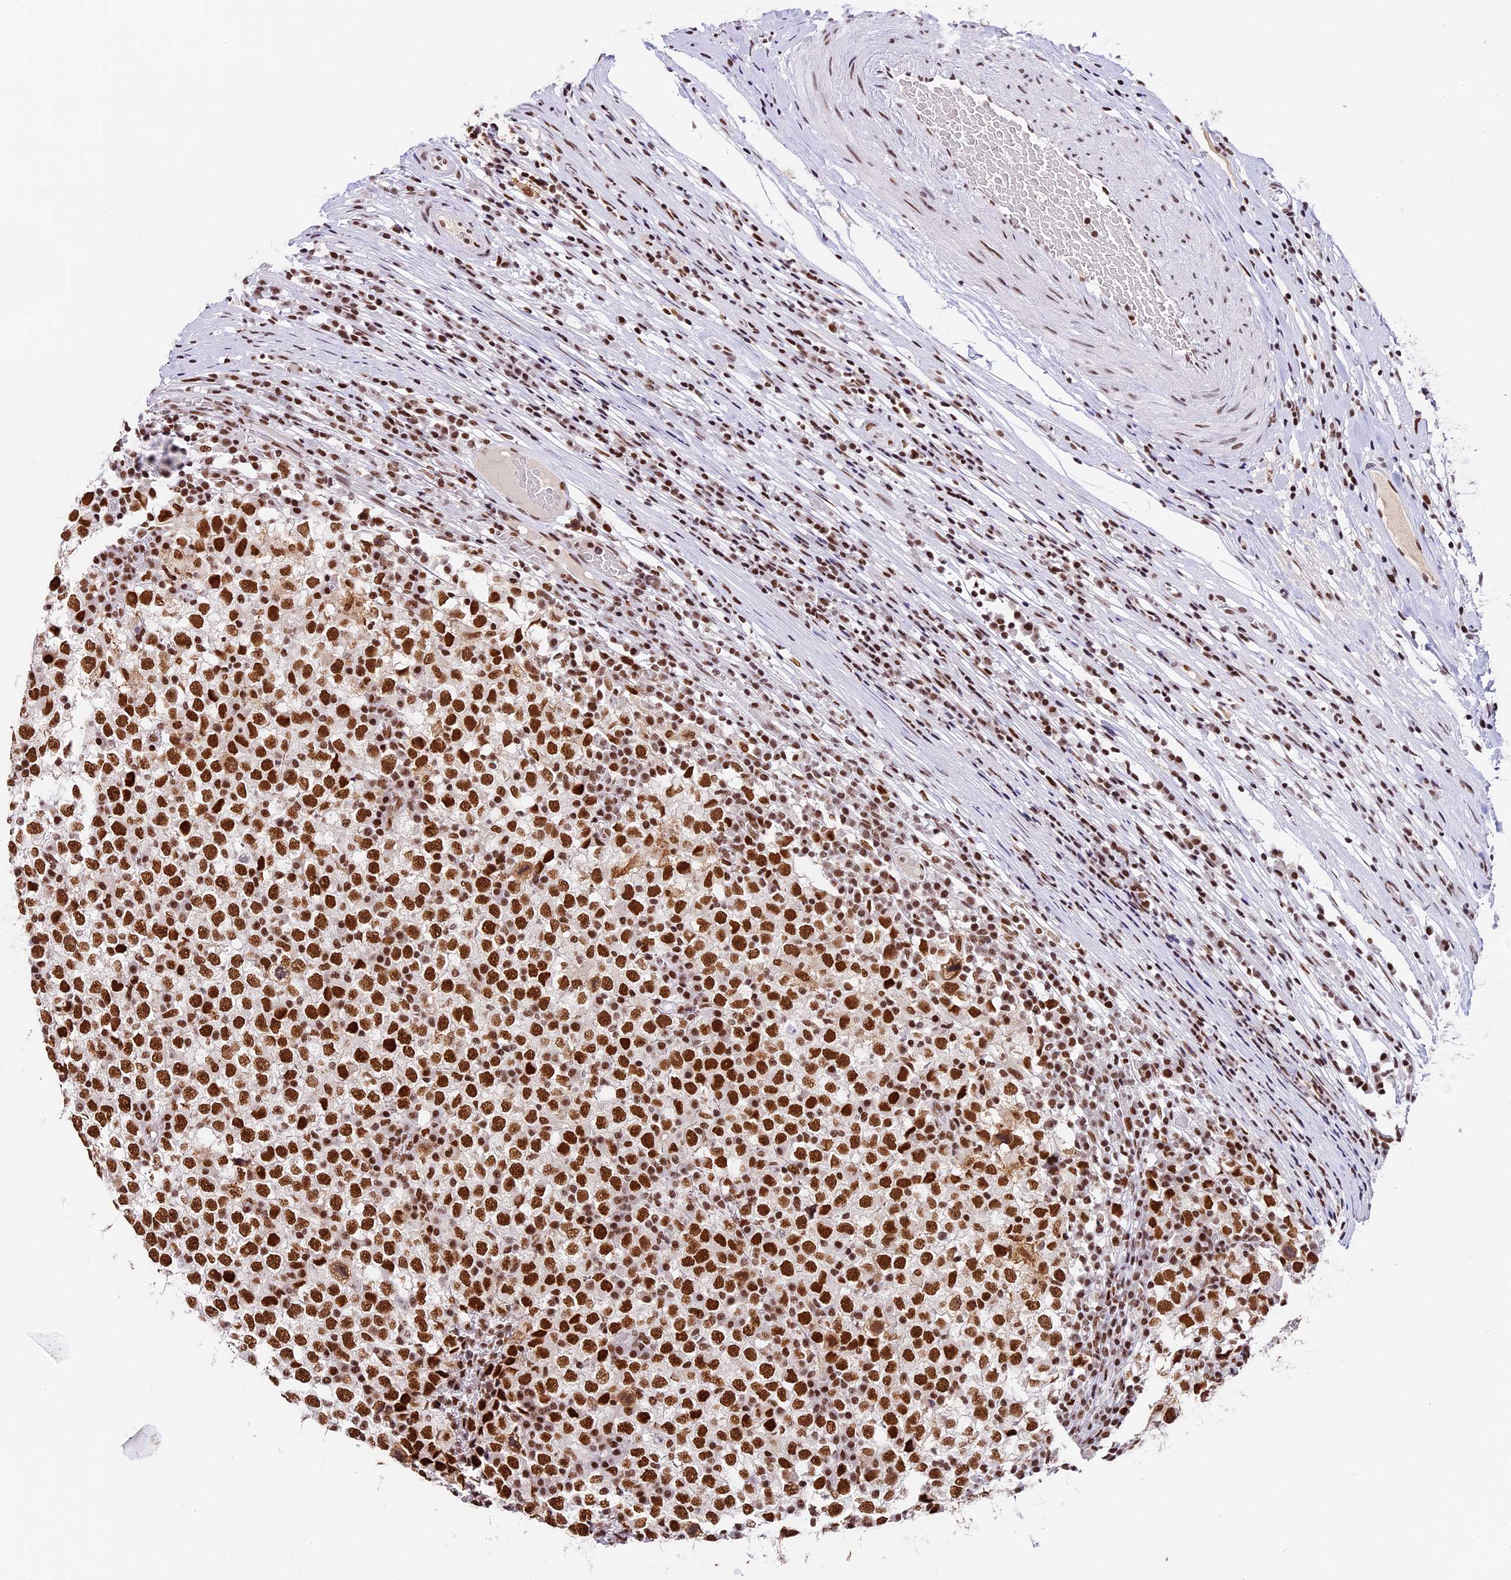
{"staining": {"intensity": "strong", "quantity": ">75%", "location": "nuclear"}, "tissue": "testis cancer", "cell_type": "Tumor cells", "image_type": "cancer", "snomed": [{"axis": "morphology", "description": "Seminoma, NOS"}, {"axis": "topography", "description": "Testis"}], "caption": "Immunohistochemistry (IHC) histopathology image of neoplastic tissue: testis cancer (seminoma) stained using immunohistochemistry (IHC) displays high levels of strong protein expression localized specifically in the nuclear of tumor cells, appearing as a nuclear brown color.", "gene": "SBNO1", "patient": {"sex": "male", "age": 65}}